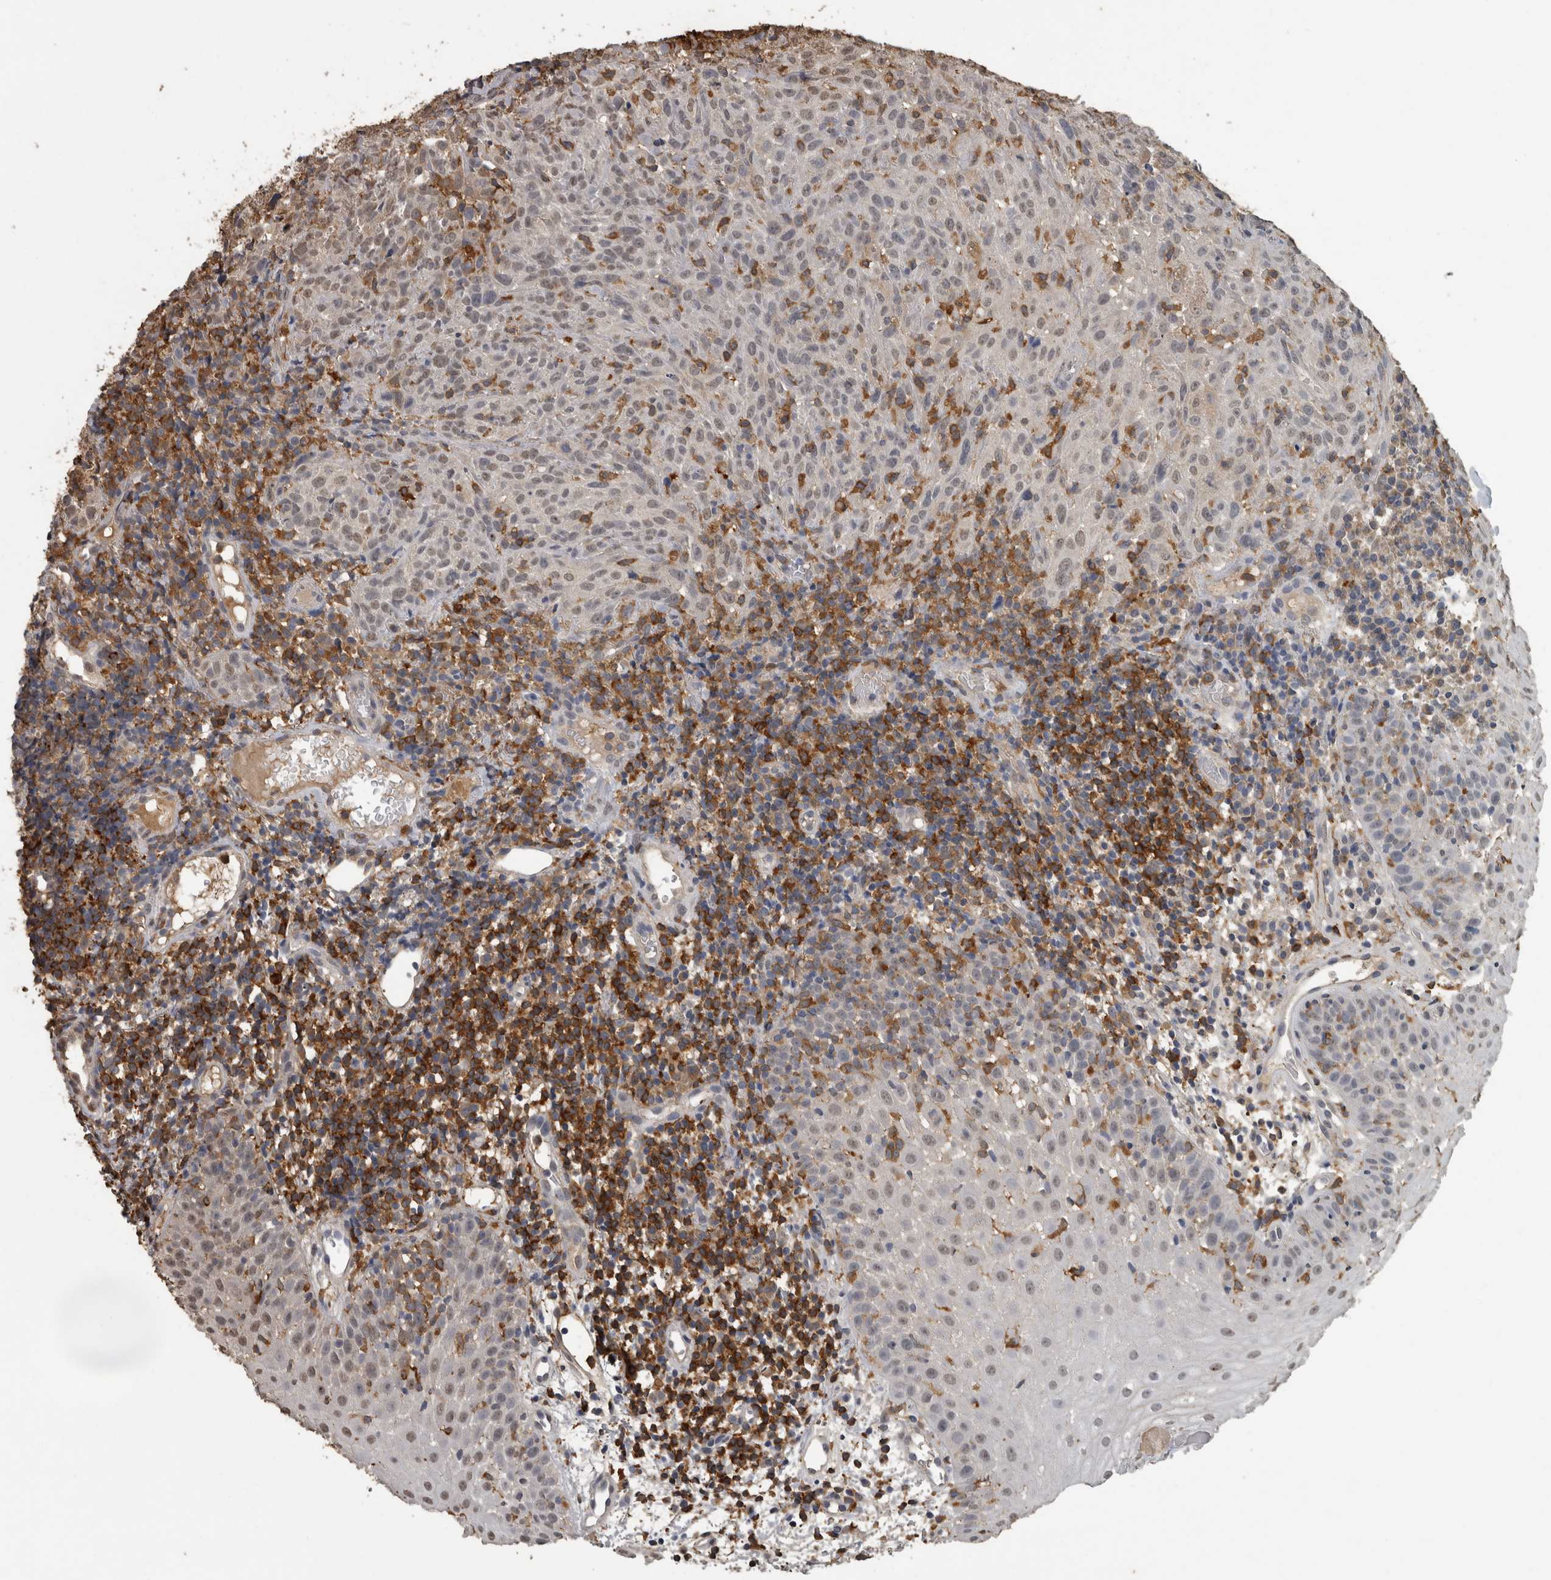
{"staining": {"intensity": "negative", "quantity": "none", "location": "none"}, "tissue": "oral mucosa", "cell_type": "Squamous epithelial cells", "image_type": "normal", "snomed": [{"axis": "morphology", "description": "Normal tissue, NOS"}, {"axis": "topography", "description": "Oral tissue"}], "caption": "Immunohistochemistry image of benign oral mucosa: oral mucosa stained with DAB (3,3'-diaminobenzidine) reveals no significant protein positivity in squamous epithelial cells. Nuclei are stained in blue.", "gene": "PIK3AP1", "patient": {"sex": "male", "age": 60}}